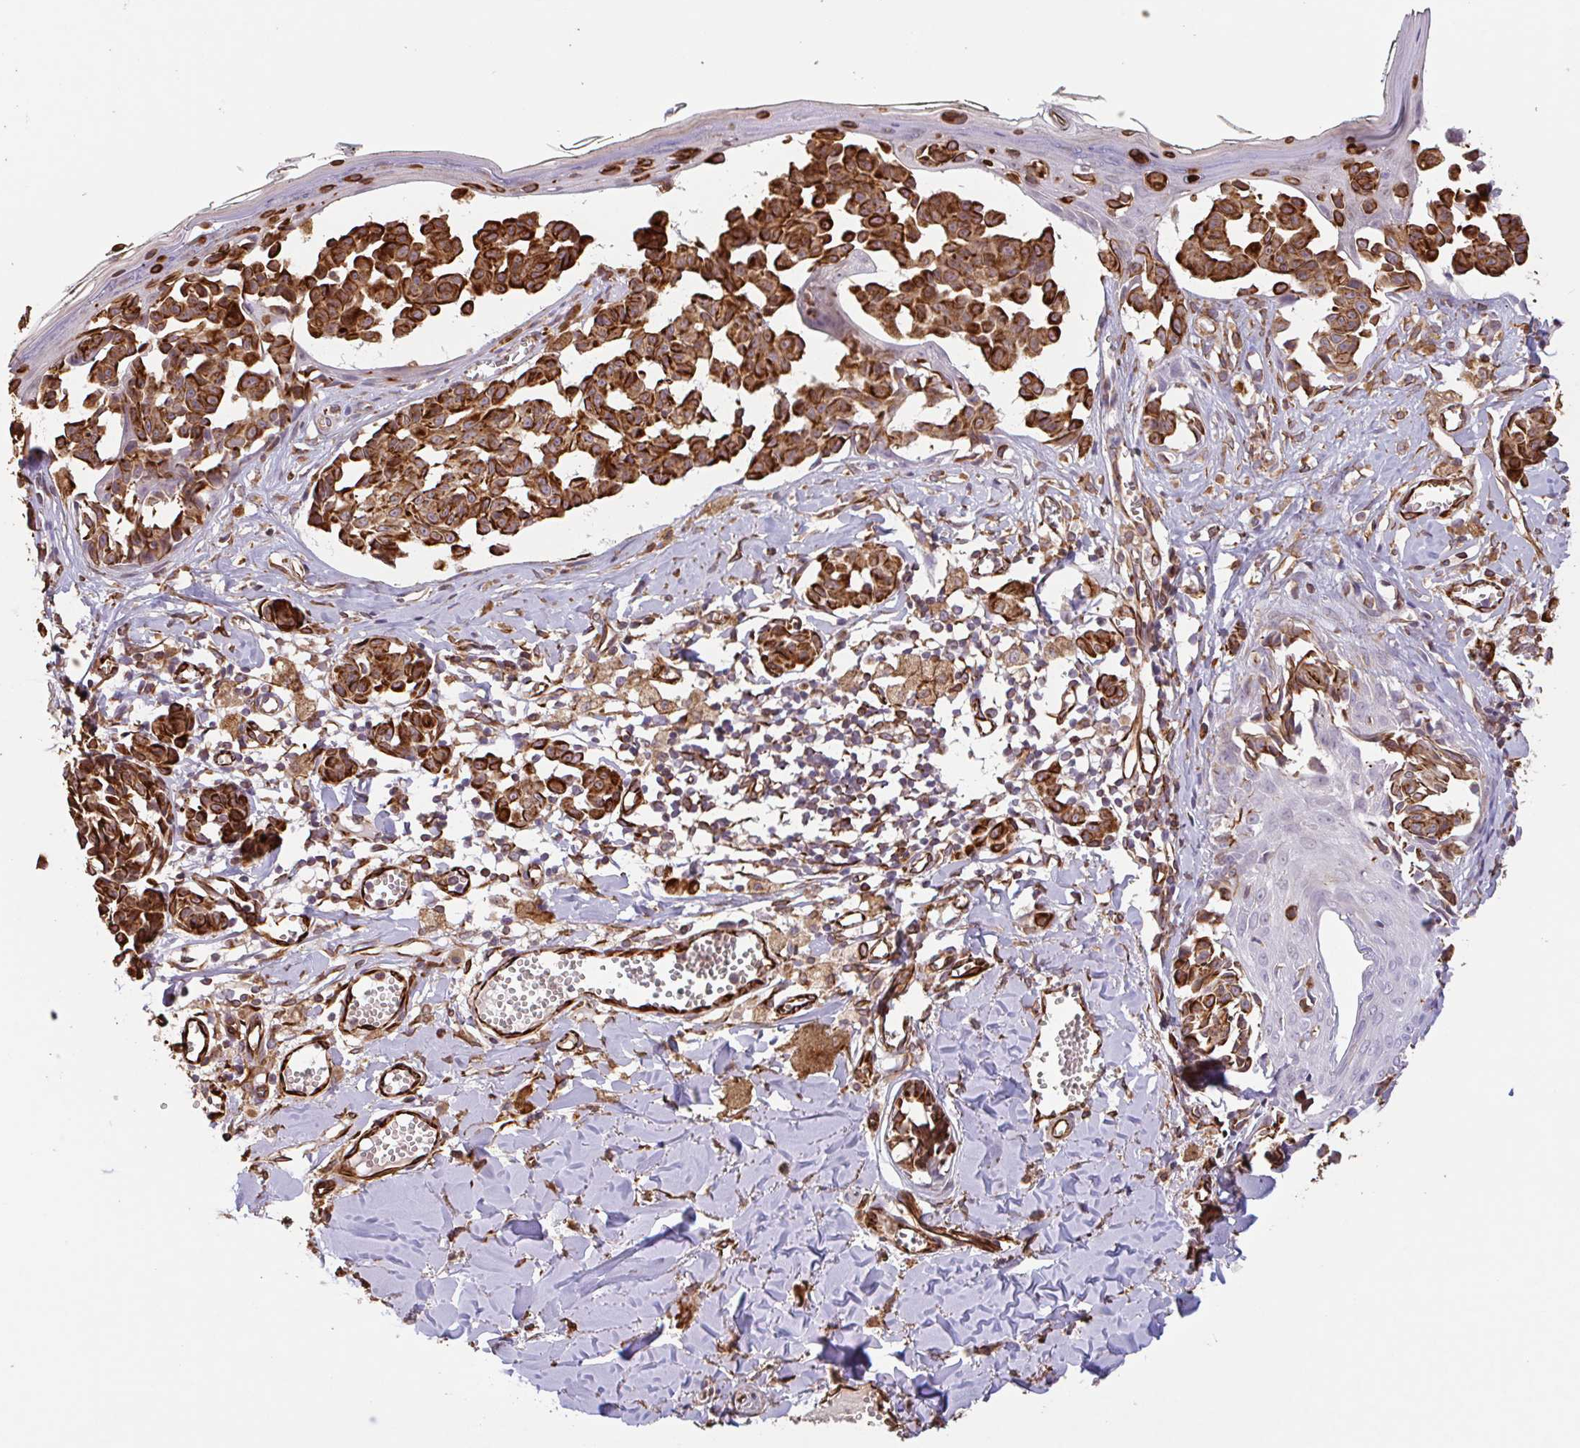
{"staining": {"intensity": "strong", "quantity": ">75%", "location": "cytoplasmic/membranous"}, "tissue": "melanoma", "cell_type": "Tumor cells", "image_type": "cancer", "snomed": [{"axis": "morphology", "description": "Malignant melanoma, NOS"}, {"axis": "topography", "description": "Skin"}], "caption": "An image of human melanoma stained for a protein shows strong cytoplasmic/membranous brown staining in tumor cells.", "gene": "ZNF790", "patient": {"sex": "female", "age": 43}}